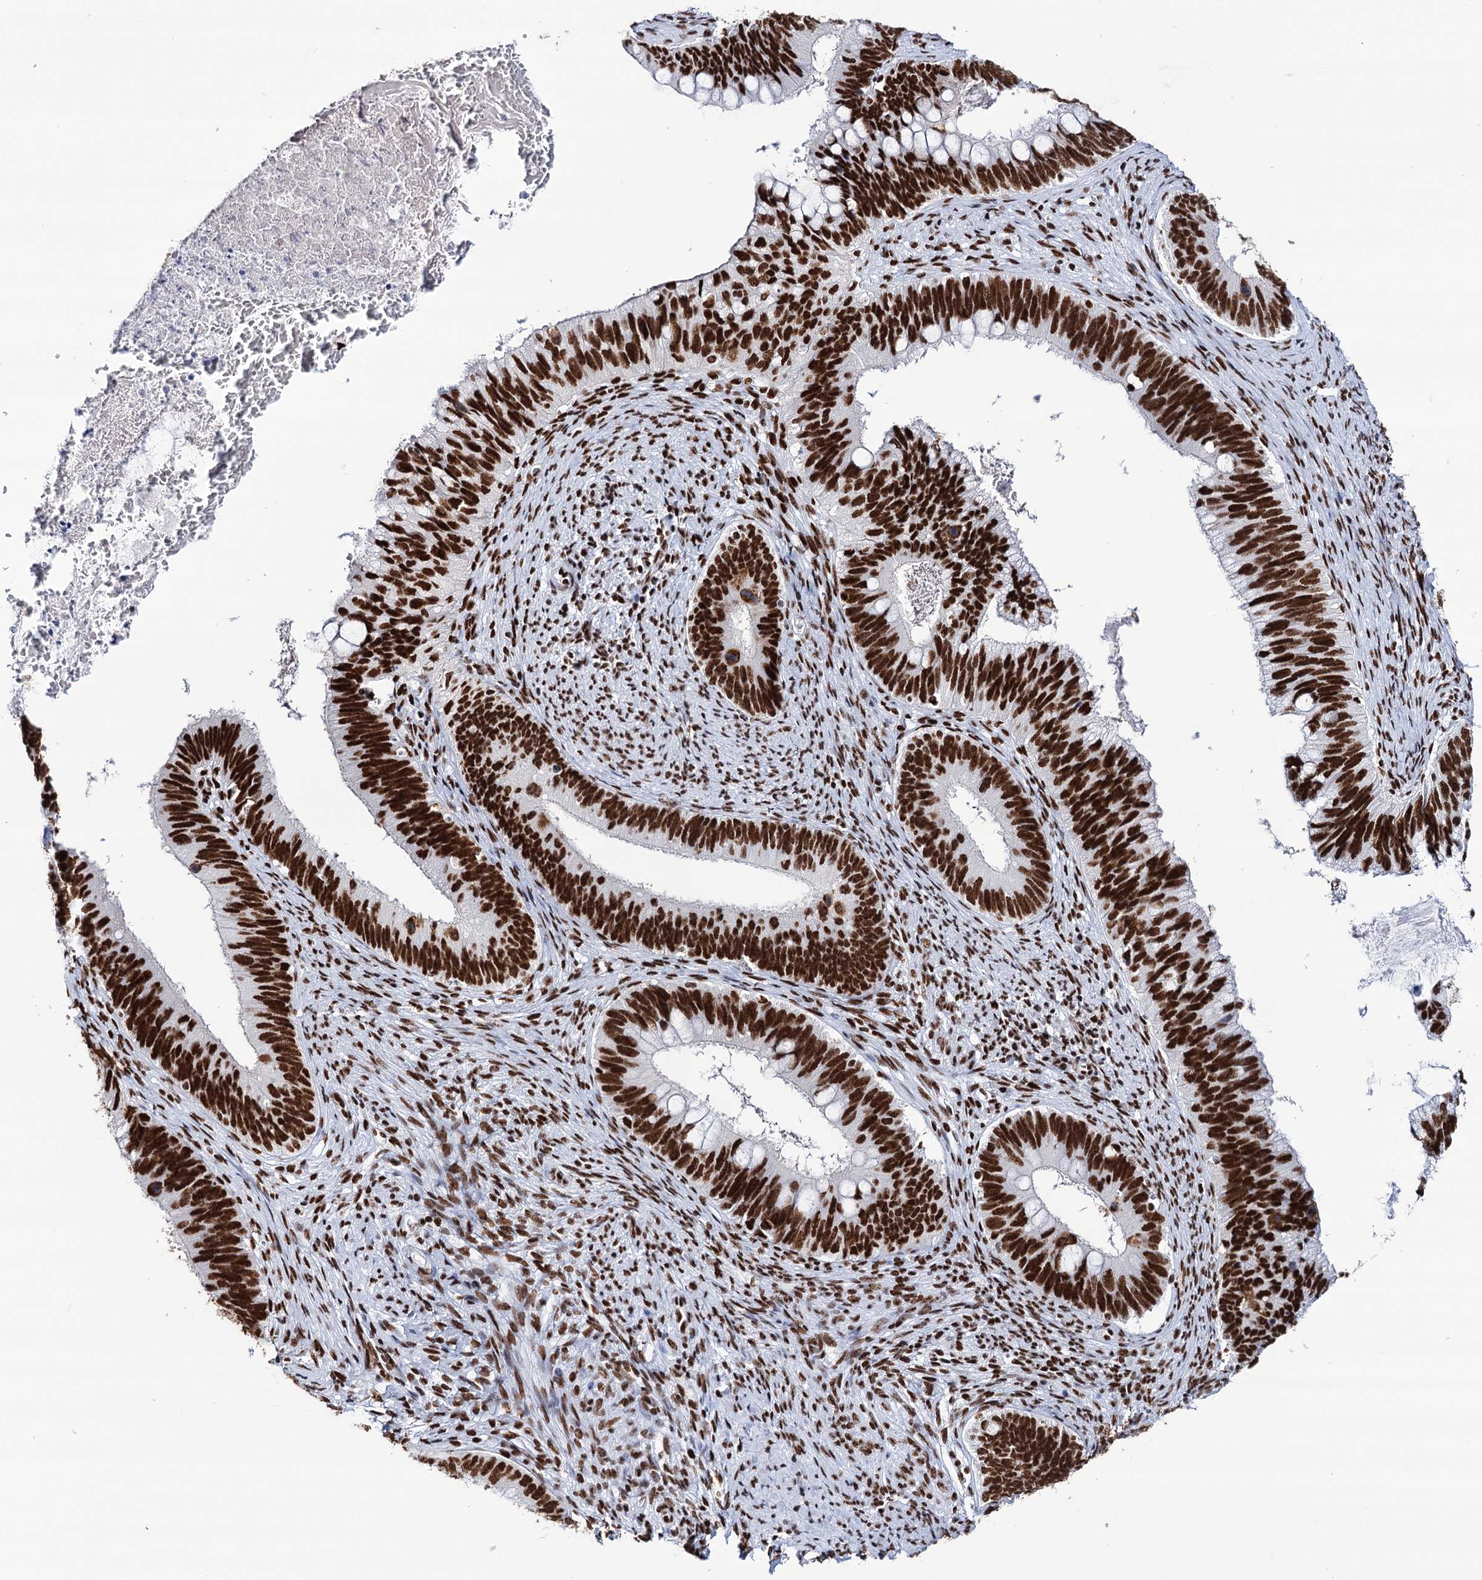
{"staining": {"intensity": "strong", "quantity": ">75%", "location": "nuclear"}, "tissue": "cervical cancer", "cell_type": "Tumor cells", "image_type": "cancer", "snomed": [{"axis": "morphology", "description": "Adenocarcinoma, NOS"}, {"axis": "topography", "description": "Cervix"}], "caption": "Immunohistochemistry (IHC) photomicrograph of neoplastic tissue: human cervical cancer stained using immunohistochemistry (IHC) shows high levels of strong protein expression localized specifically in the nuclear of tumor cells, appearing as a nuclear brown color.", "gene": "MATR3", "patient": {"sex": "female", "age": 42}}